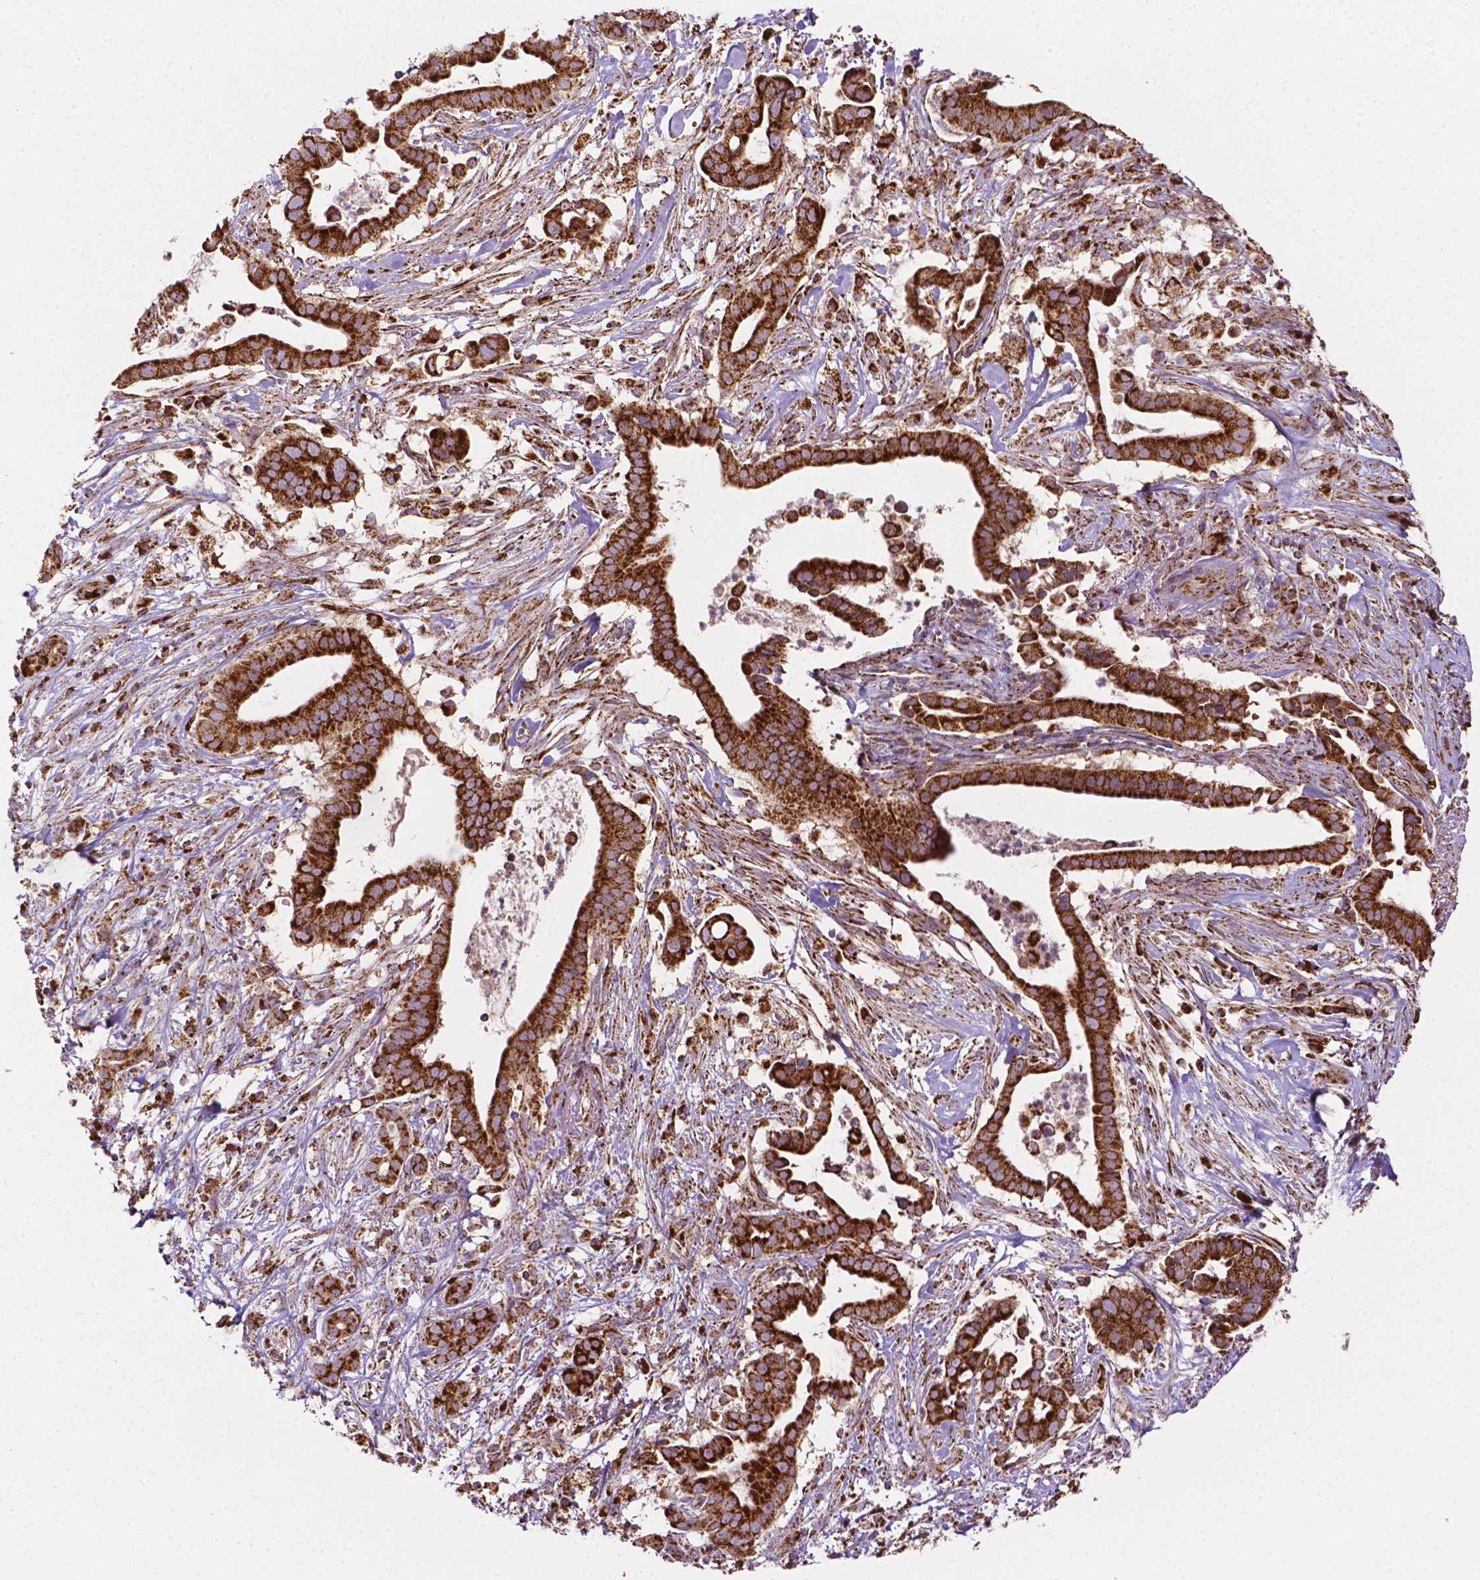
{"staining": {"intensity": "strong", "quantity": ">75%", "location": "cytoplasmic/membranous"}, "tissue": "pancreatic cancer", "cell_type": "Tumor cells", "image_type": "cancer", "snomed": [{"axis": "morphology", "description": "Adenocarcinoma, NOS"}, {"axis": "topography", "description": "Pancreas"}], "caption": "Pancreatic cancer stained with IHC reveals strong cytoplasmic/membranous staining in about >75% of tumor cells. (DAB (3,3'-diaminobenzidine) = brown stain, brightfield microscopy at high magnification).", "gene": "ILVBL", "patient": {"sex": "male", "age": 61}}